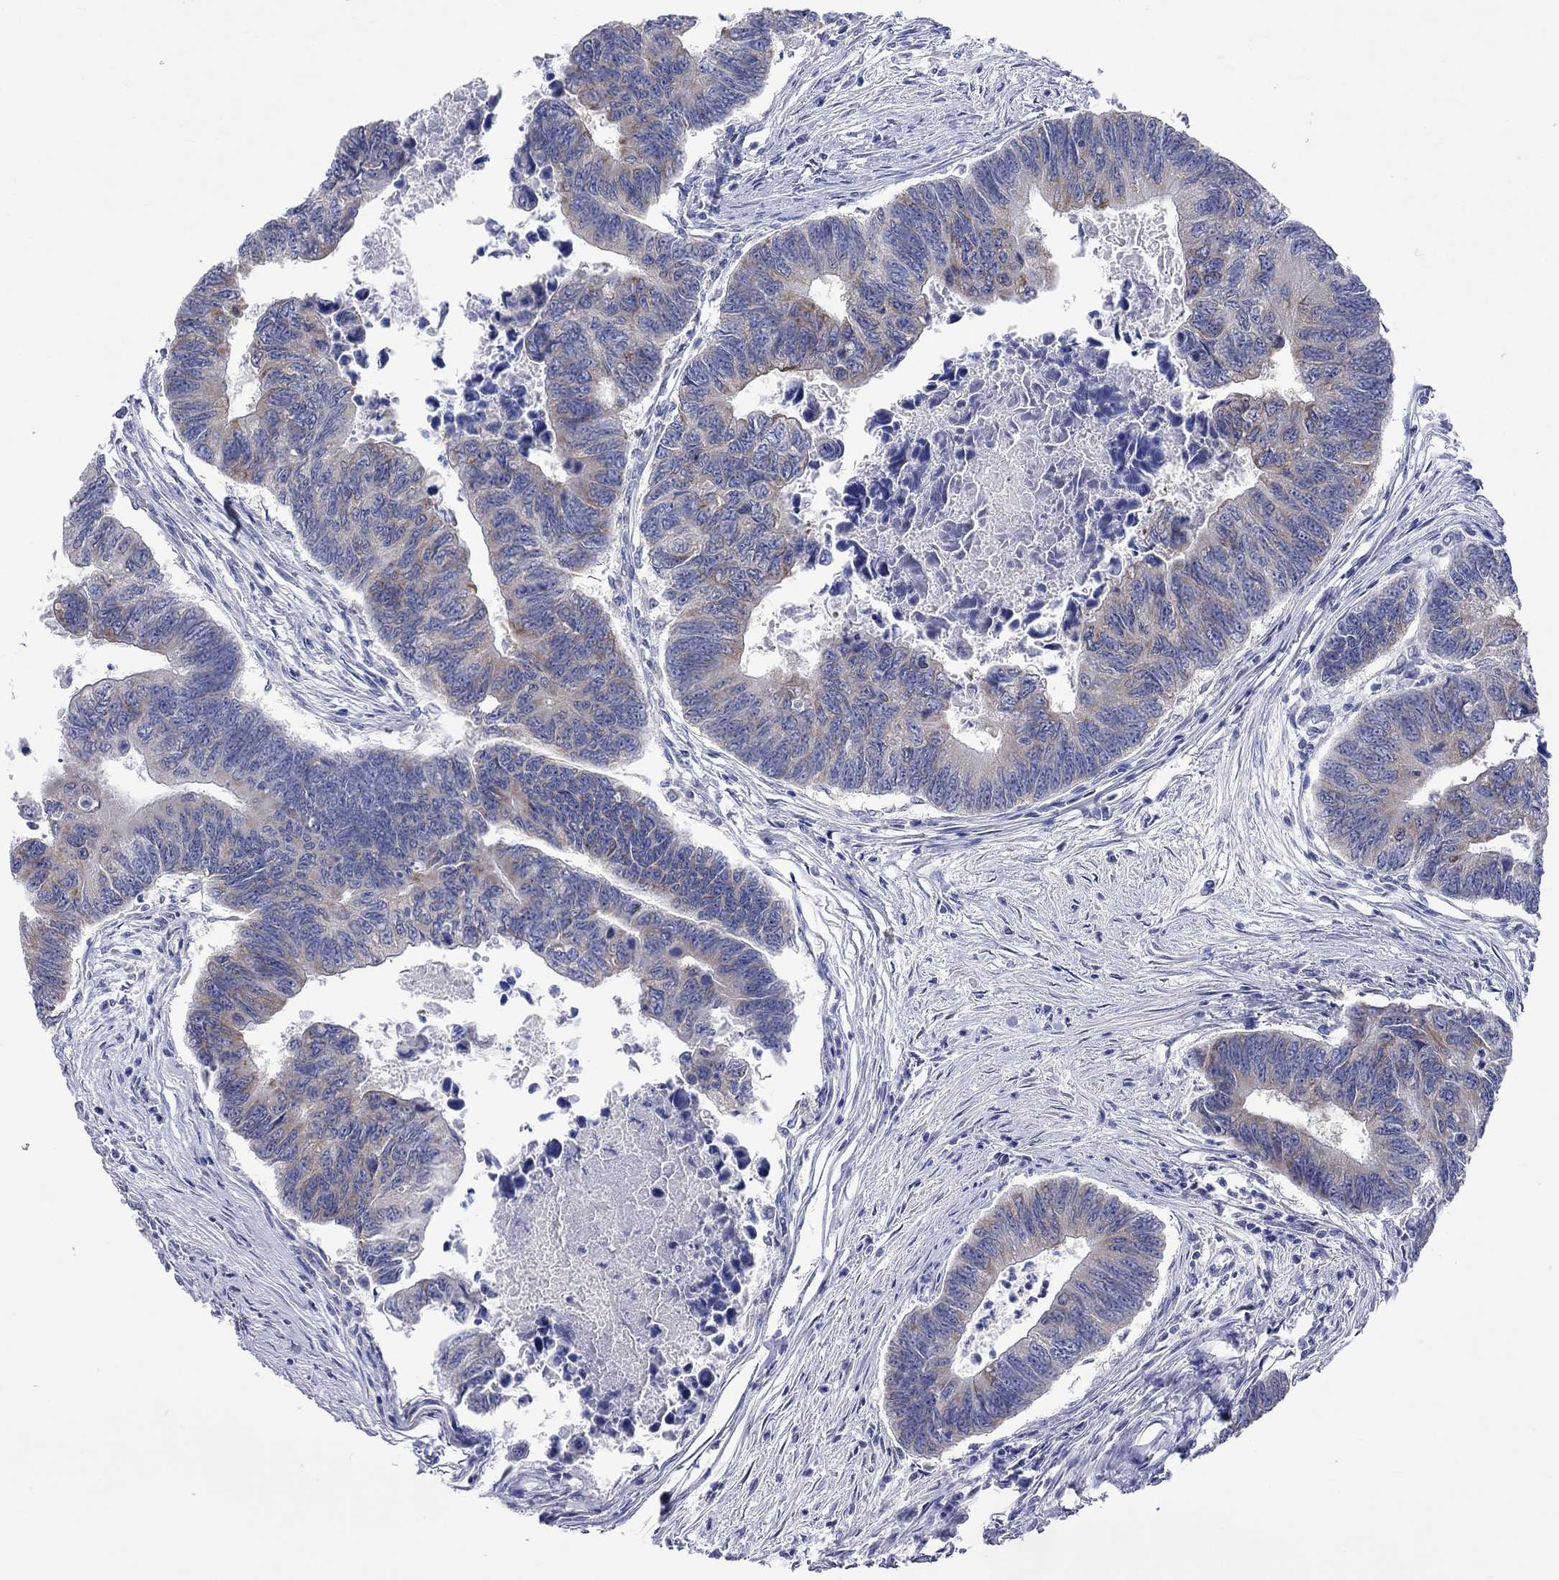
{"staining": {"intensity": "moderate", "quantity": "<25%", "location": "cytoplasmic/membranous"}, "tissue": "colorectal cancer", "cell_type": "Tumor cells", "image_type": "cancer", "snomed": [{"axis": "morphology", "description": "Adenocarcinoma, NOS"}, {"axis": "topography", "description": "Colon"}], "caption": "An immunohistochemistry (IHC) image of tumor tissue is shown. Protein staining in brown highlights moderate cytoplasmic/membranous positivity in colorectal adenocarcinoma within tumor cells. The protein of interest is stained brown, and the nuclei are stained in blue (DAB (3,3'-diaminobenzidine) IHC with brightfield microscopy, high magnification).", "gene": "CERS1", "patient": {"sex": "female", "age": 65}}